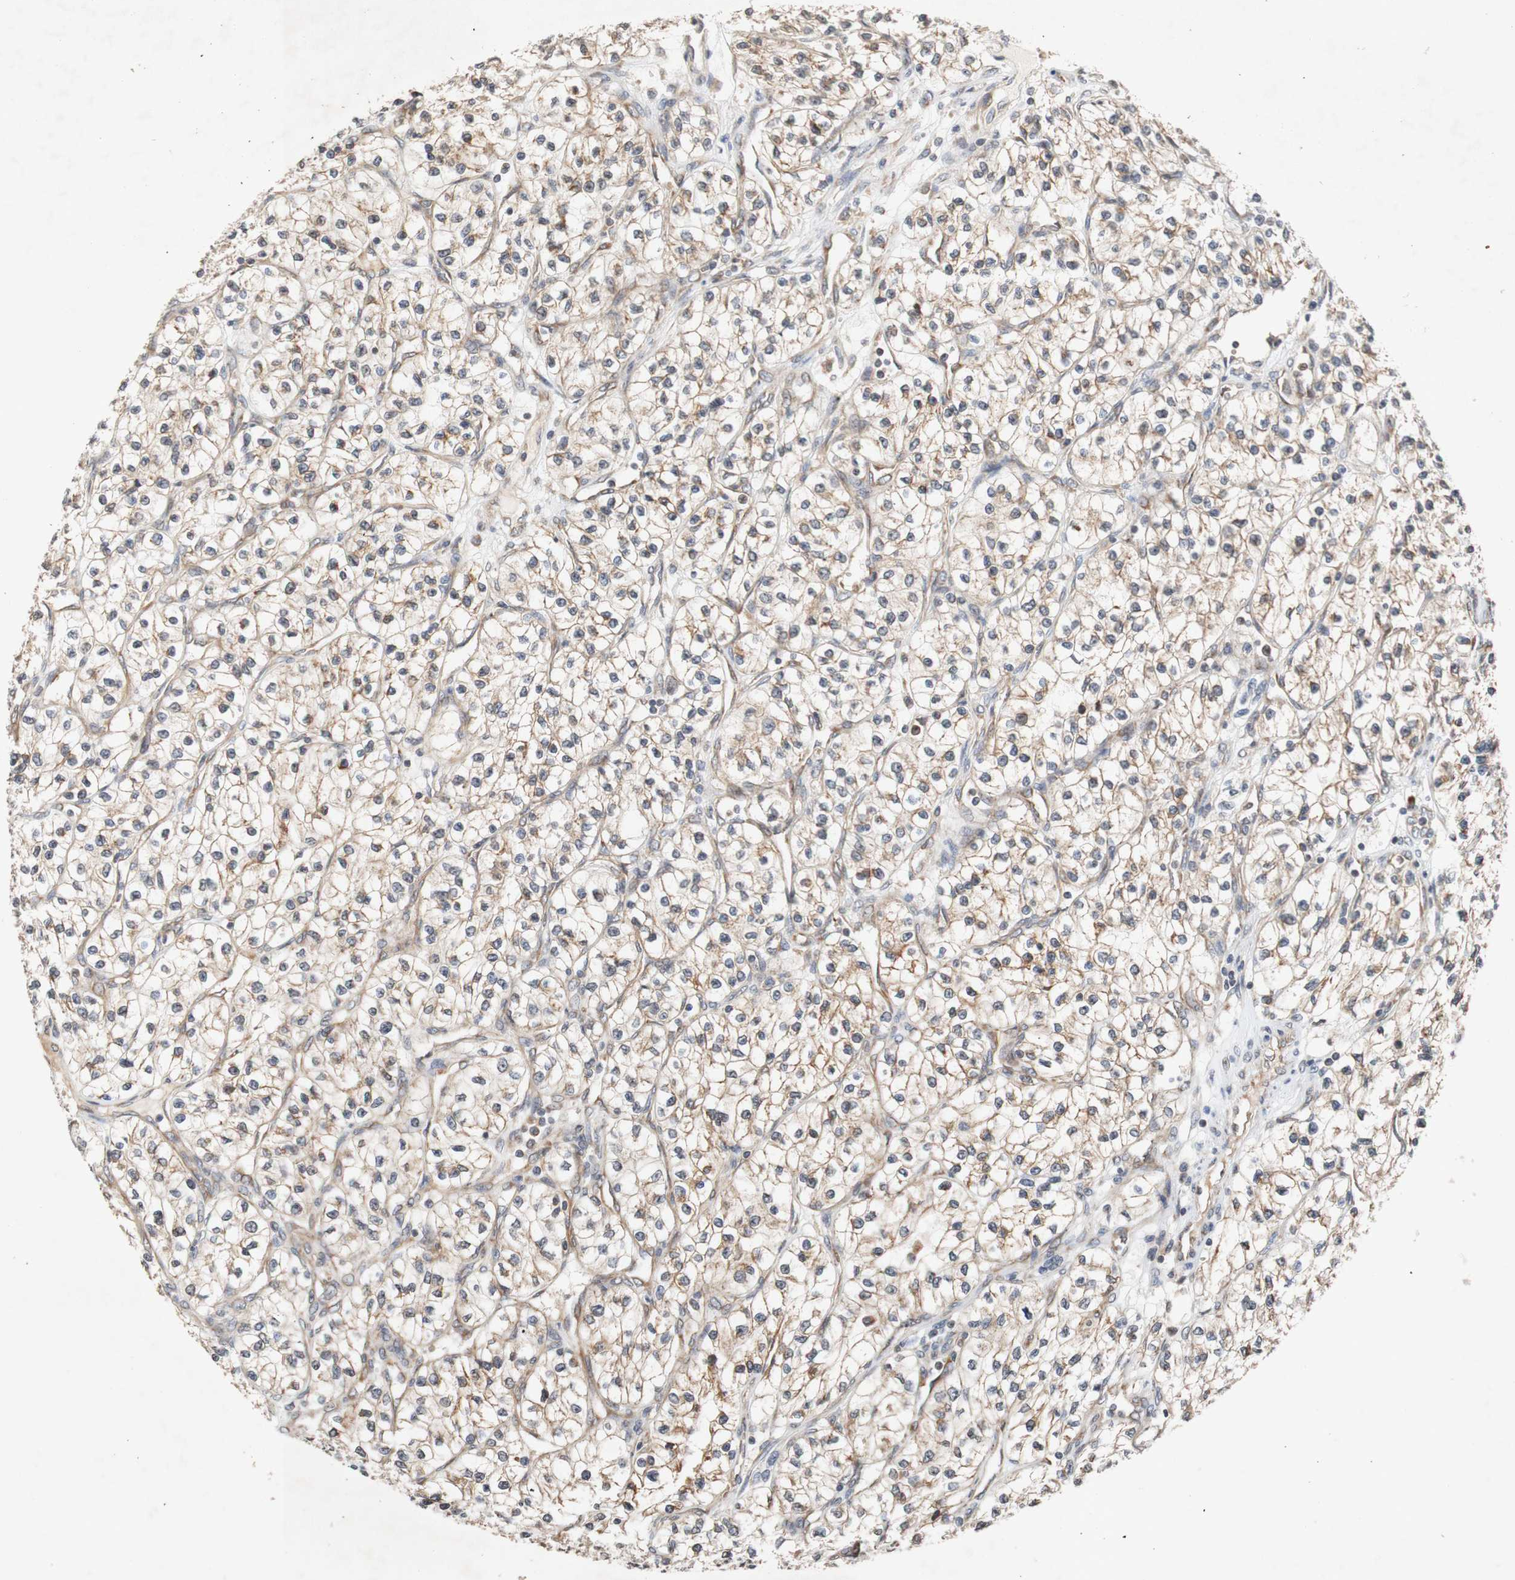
{"staining": {"intensity": "moderate", "quantity": ">75%", "location": "cytoplasmic/membranous"}, "tissue": "renal cancer", "cell_type": "Tumor cells", "image_type": "cancer", "snomed": [{"axis": "morphology", "description": "Adenocarcinoma, NOS"}, {"axis": "topography", "description": "Kidney"}], "caption": "Immunohistochemistry photomicrograph of renal cancer (adenocarcinoma) stained for a protein (brown), which displays medium levels of moderate cytoplasmic/membranous expression in about >75% of tumor cells.", "gene": "PIN1", "patient": {"sex": "female", "age": 57}}